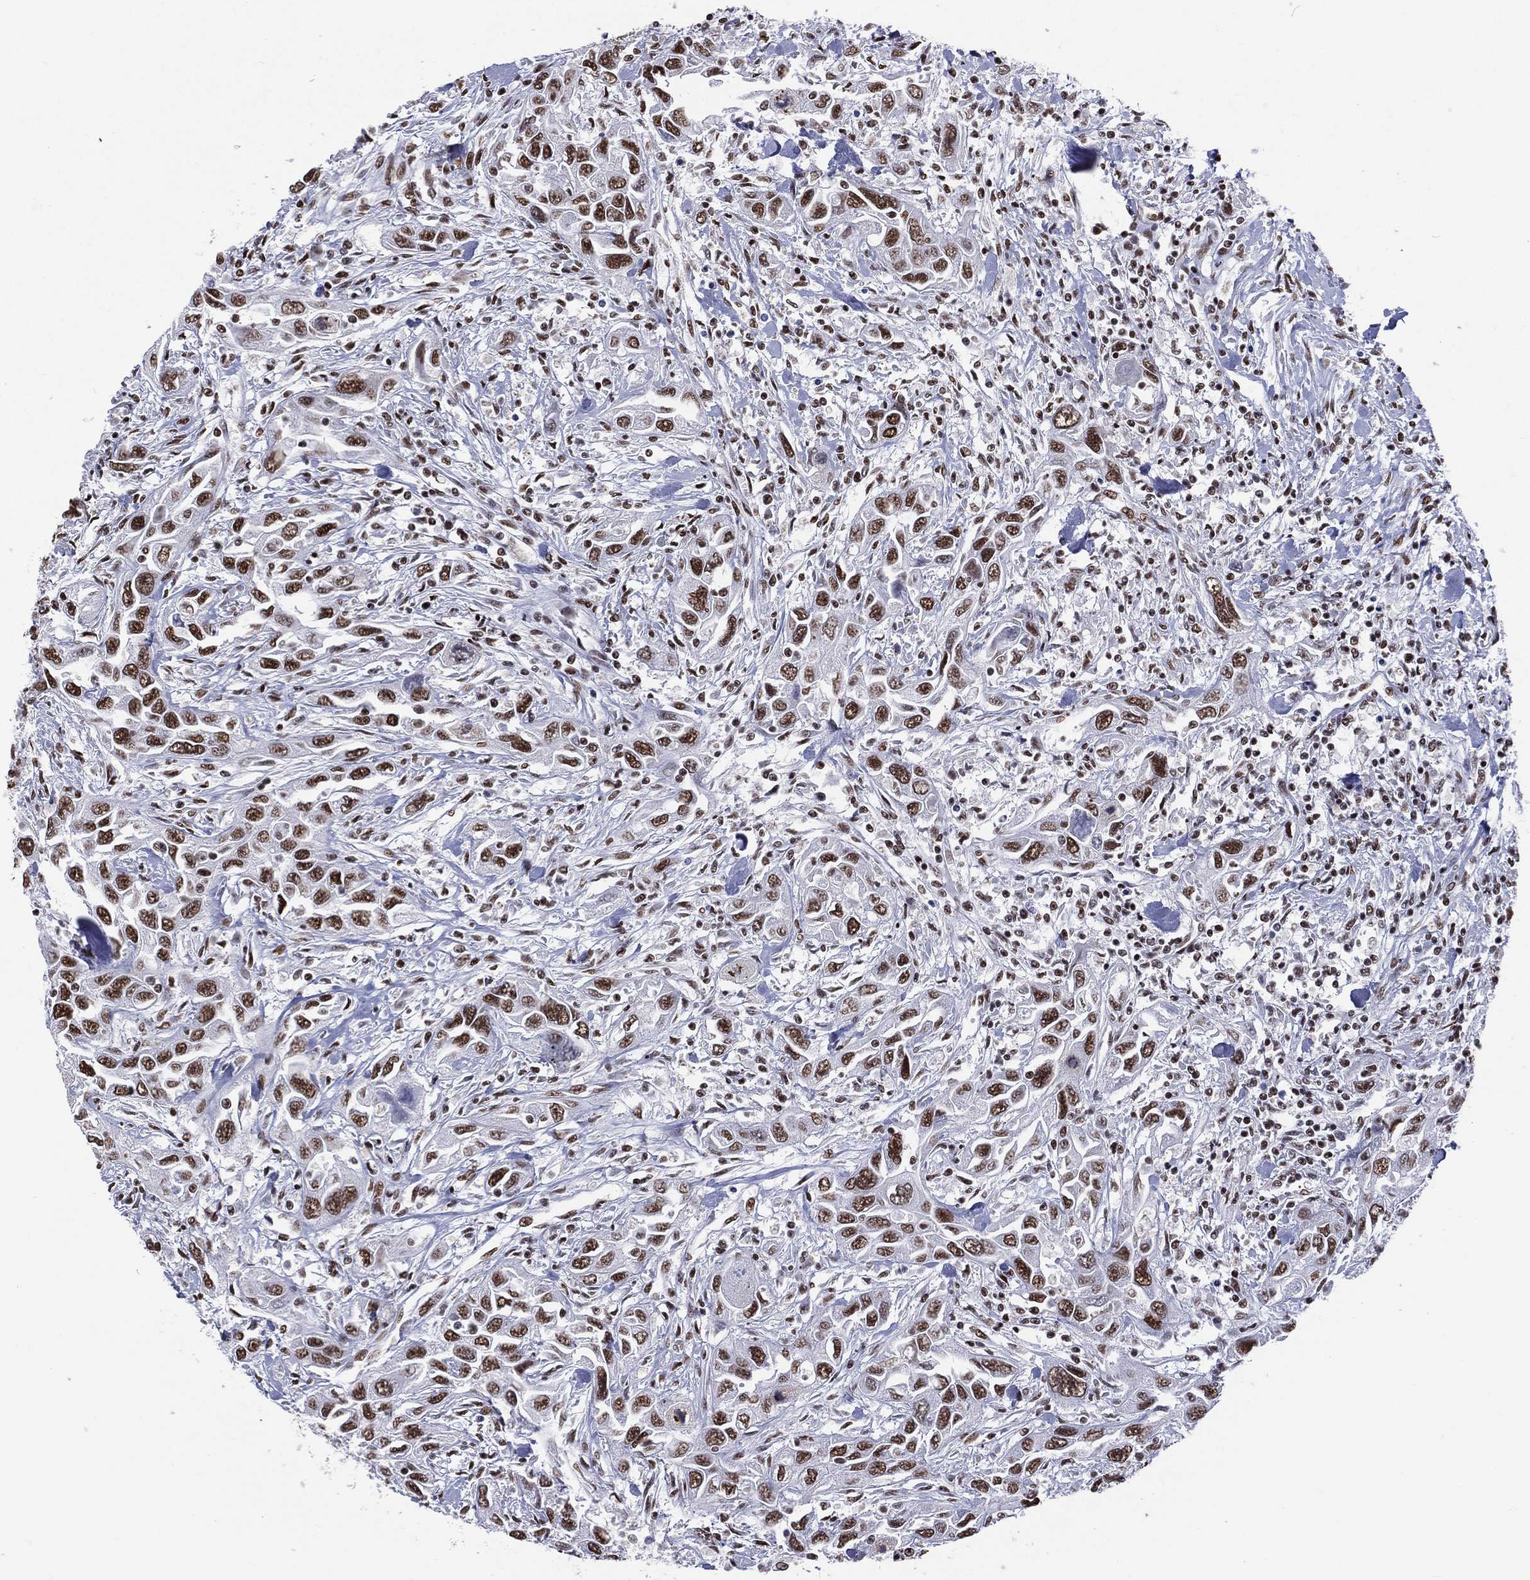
{"staining": {"intensity": "strong", "quantity": ">75%", "location": "nuclear"}, "tissue": "urothelial cancer", "cell_type": "Tumor cells", "image_type": "cancer", "snomed": [{"axis": "morphology", "description": "Urothelial carcinoma, High grade"}, {"axis": "topography", "description": "Urinary bladder"}], "caption": "High-grade urothelial carcinoma was stained to show a protein in brown. There is high levels of strong nuclear expression in approximately >75% of tumor cells.", "gene": "ZNF7", "patient": {"sex": "male", "age": 76}}